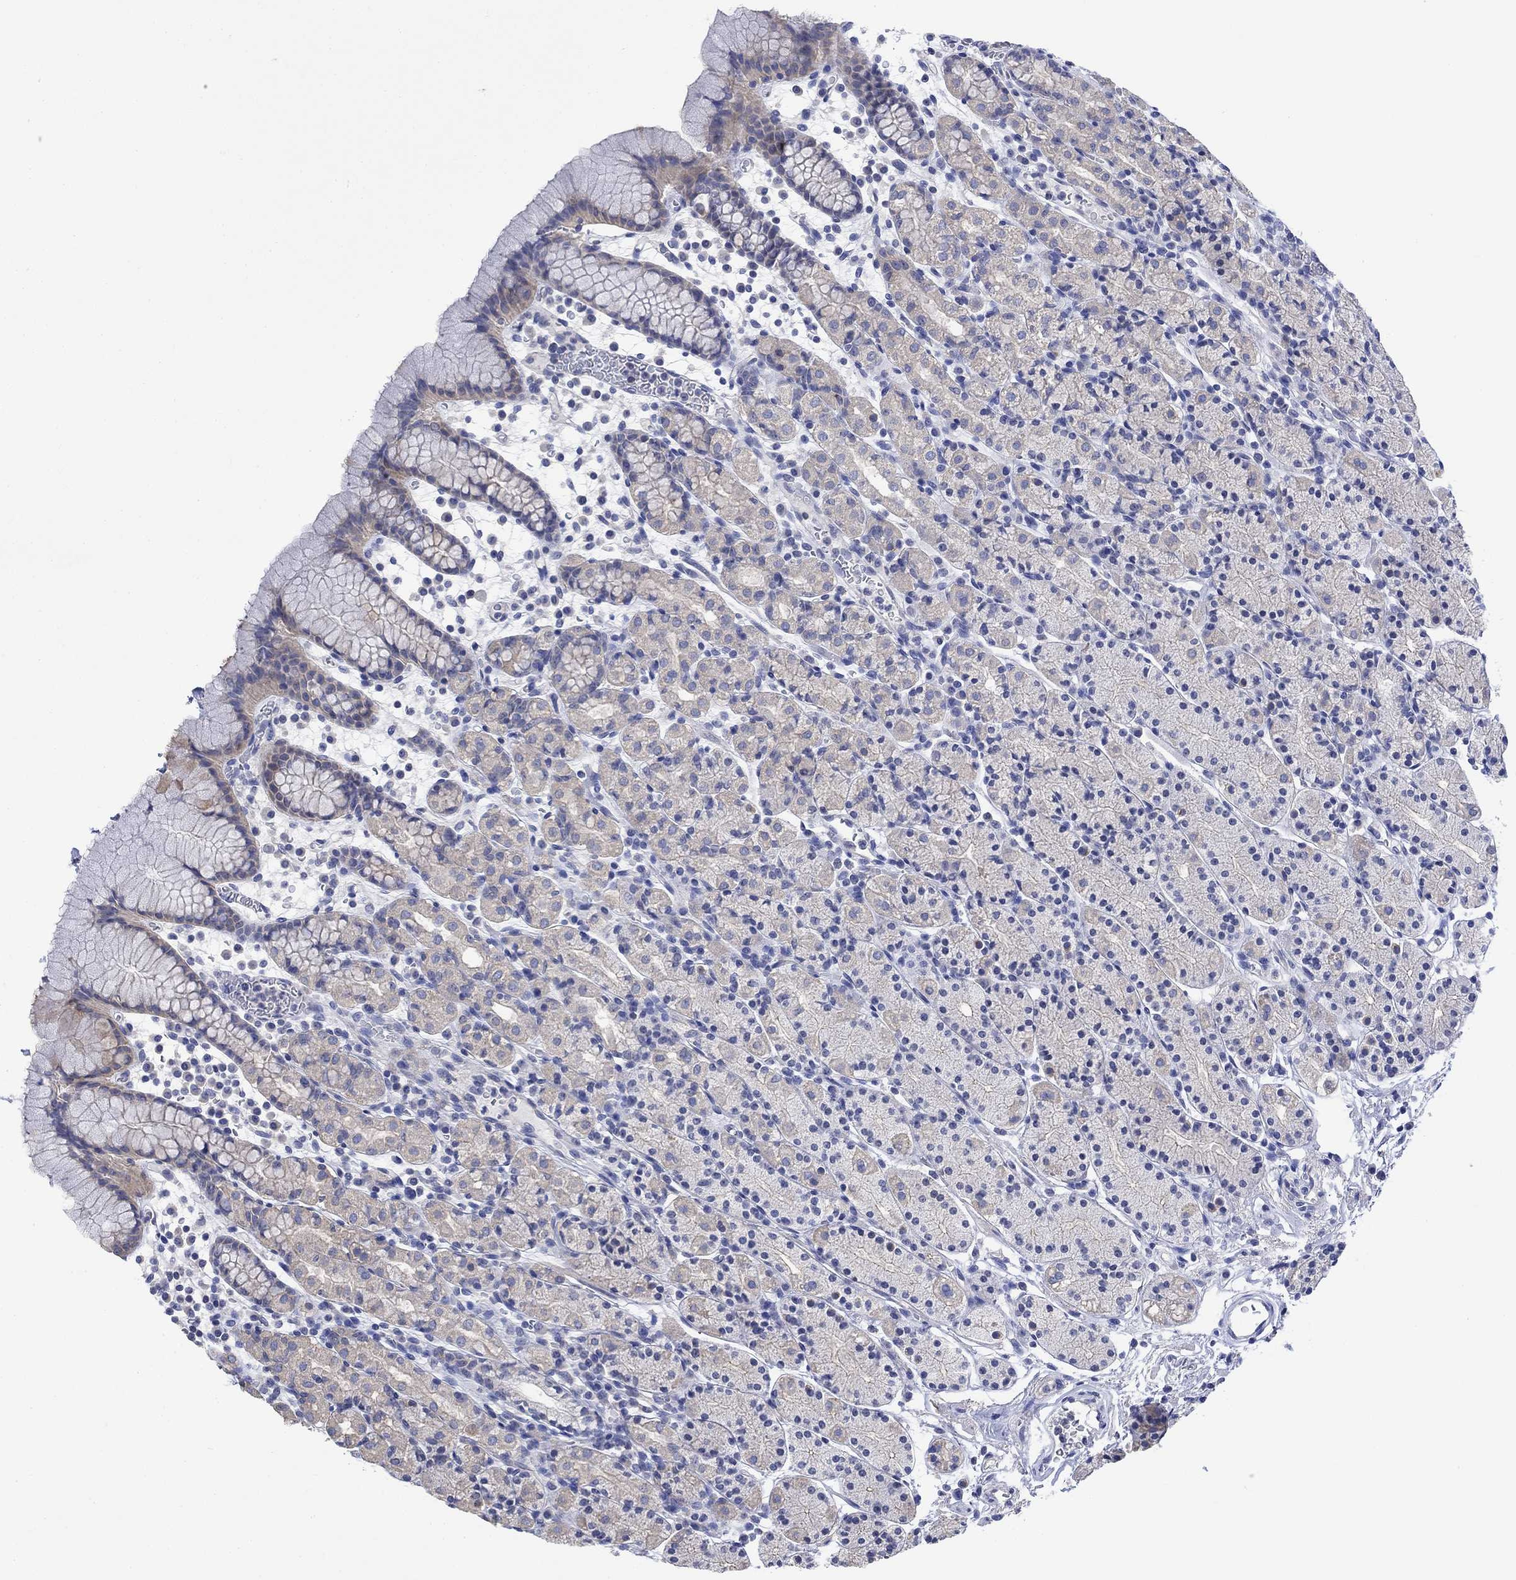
{"staining": {"intensity": "negative", "quantity": "none", "location": "none"}, "tissue": "stomach", "cell_type": "Glandular cells", "image_type": "normal", "snomed": [{"axis": "morphology", "description": "Normal tissue, NOS"}, {"axis": "topography", "description": "Stomach, upper"}, {"axis": "topography", "description": "Stomach"}], "caption": "This is a micrograph of immunohistochemistry (IHC) staining of benign stomach, which shows no expression in glandular cells. (DAB (3,3'-diaminobenzidine) immunohistochemistry (IHC) visualized using brightfield microscopy, high magnification).", "gene": "AGRP", "patient": {"sex": "male", "age": 62}}